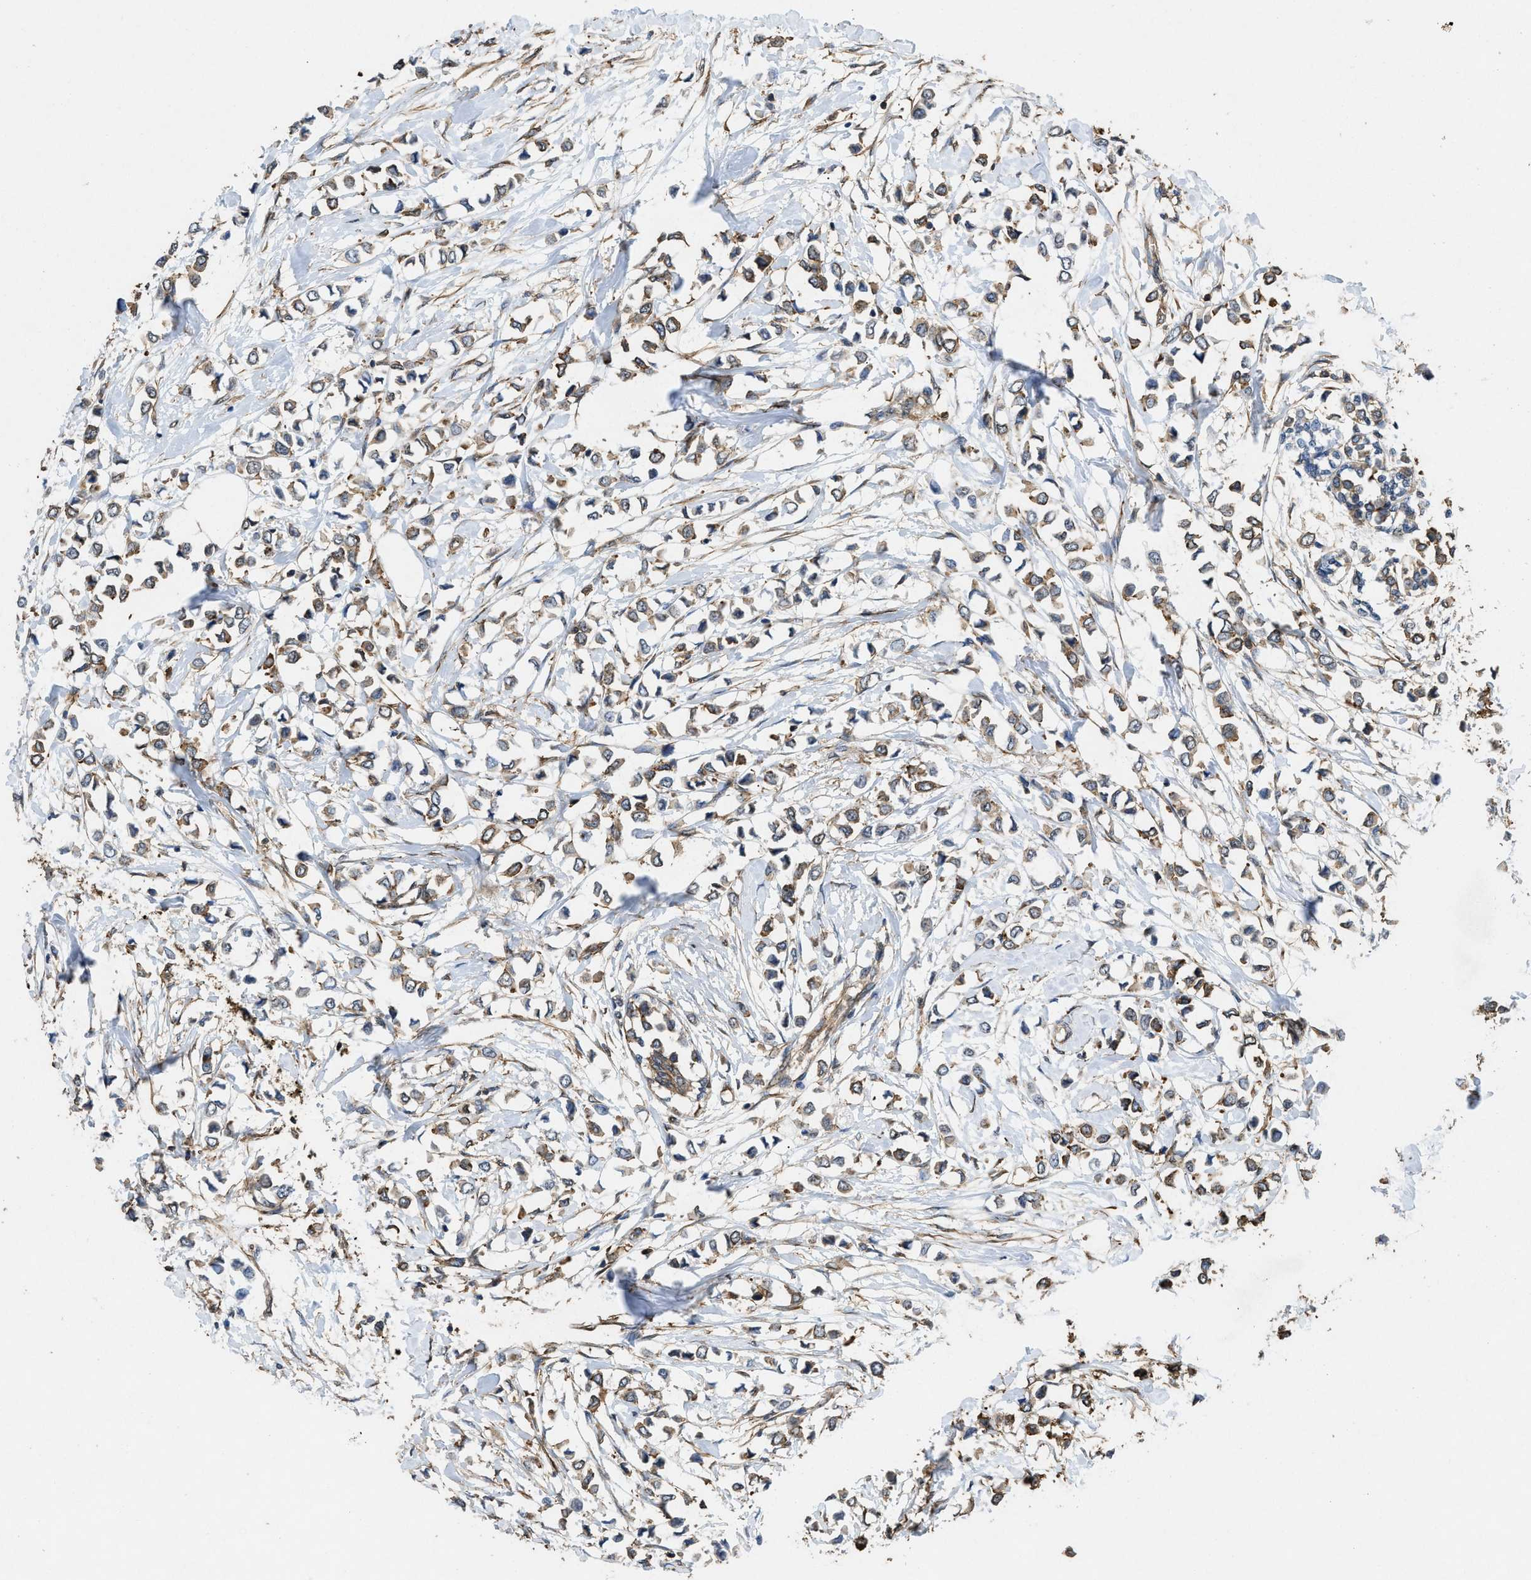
{"staining": {"intensity": "moderate", "quantity": ">75%", "location": "cytoplasmic/membranous"}, "tissue": "breast cancer", "cell_type": "Tumor cells", "image_type": "cancer", "snomed": [{"axis": "morphology", "description": "Lobular carcinoma"}, {"axis": "topography", "description": "Breast"}], "caption": "A brown stain labels moderate cytoplasmic/membranous positivity of a protein in human lobular carcinoma (breast) tumor cells.", "gene": "LINGO2", "patient": {"sex": "female", "age": 51}}